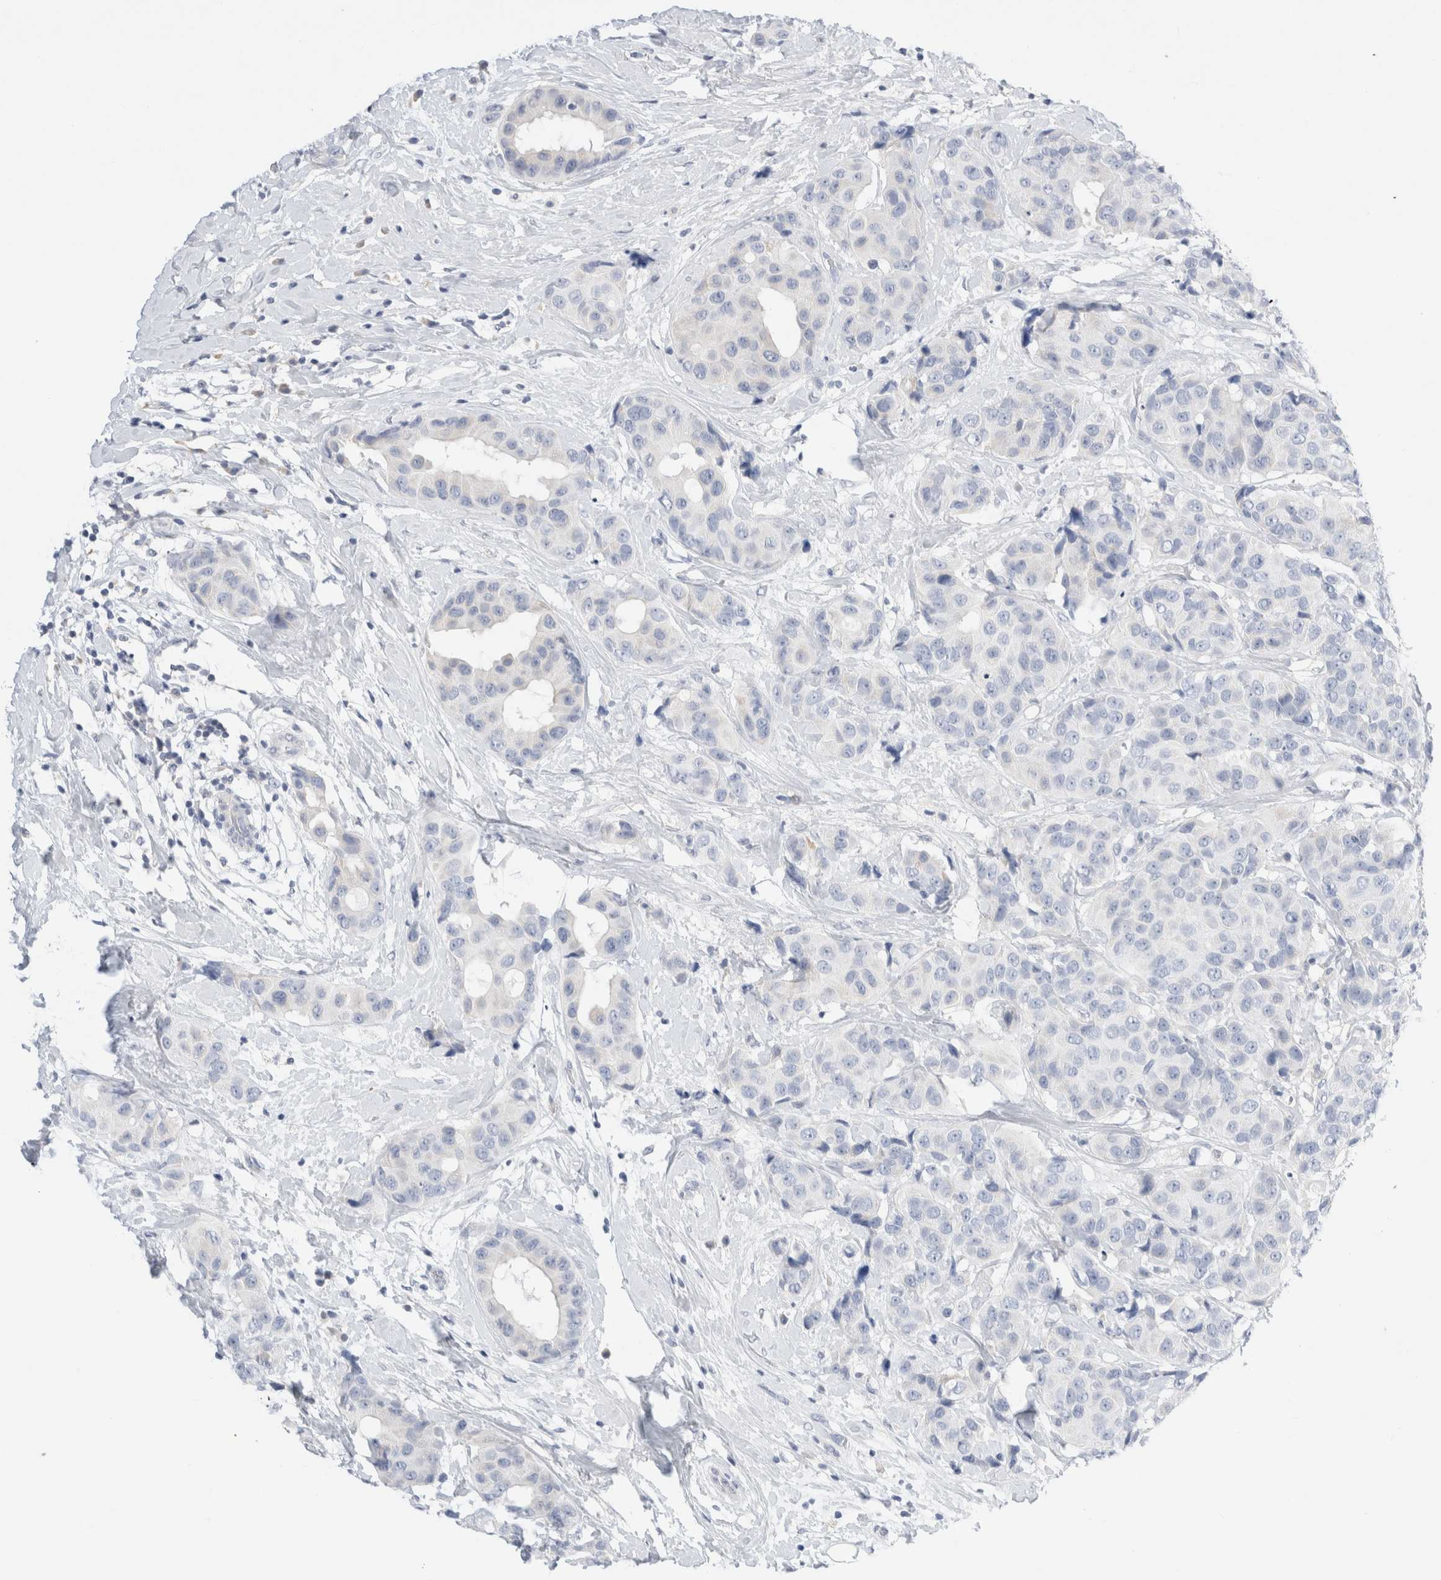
{"staining": {"intensity": "negative", "quantity": "none", "location": "none"}, "tissue": "breast cancer", "cell_type": "Tumor cells", "image_type": "cancer", "snomed": [{"axis": "morphology", "description": "Normal tissue, NOS"}, {"axis": "morphology", "description": "Duct carcinoma"}, {"axis": "topography", "description": "Breast"}], "caption": "Tumor cells are negative for protein expression in human breast cancer. (Brightfield microscopy of DAB (3,3'-diaminobenzidine) immunohistochemistry at high magnification).", "gene": "ADAM30", "patient": {"sex": "female", "age": 39}}